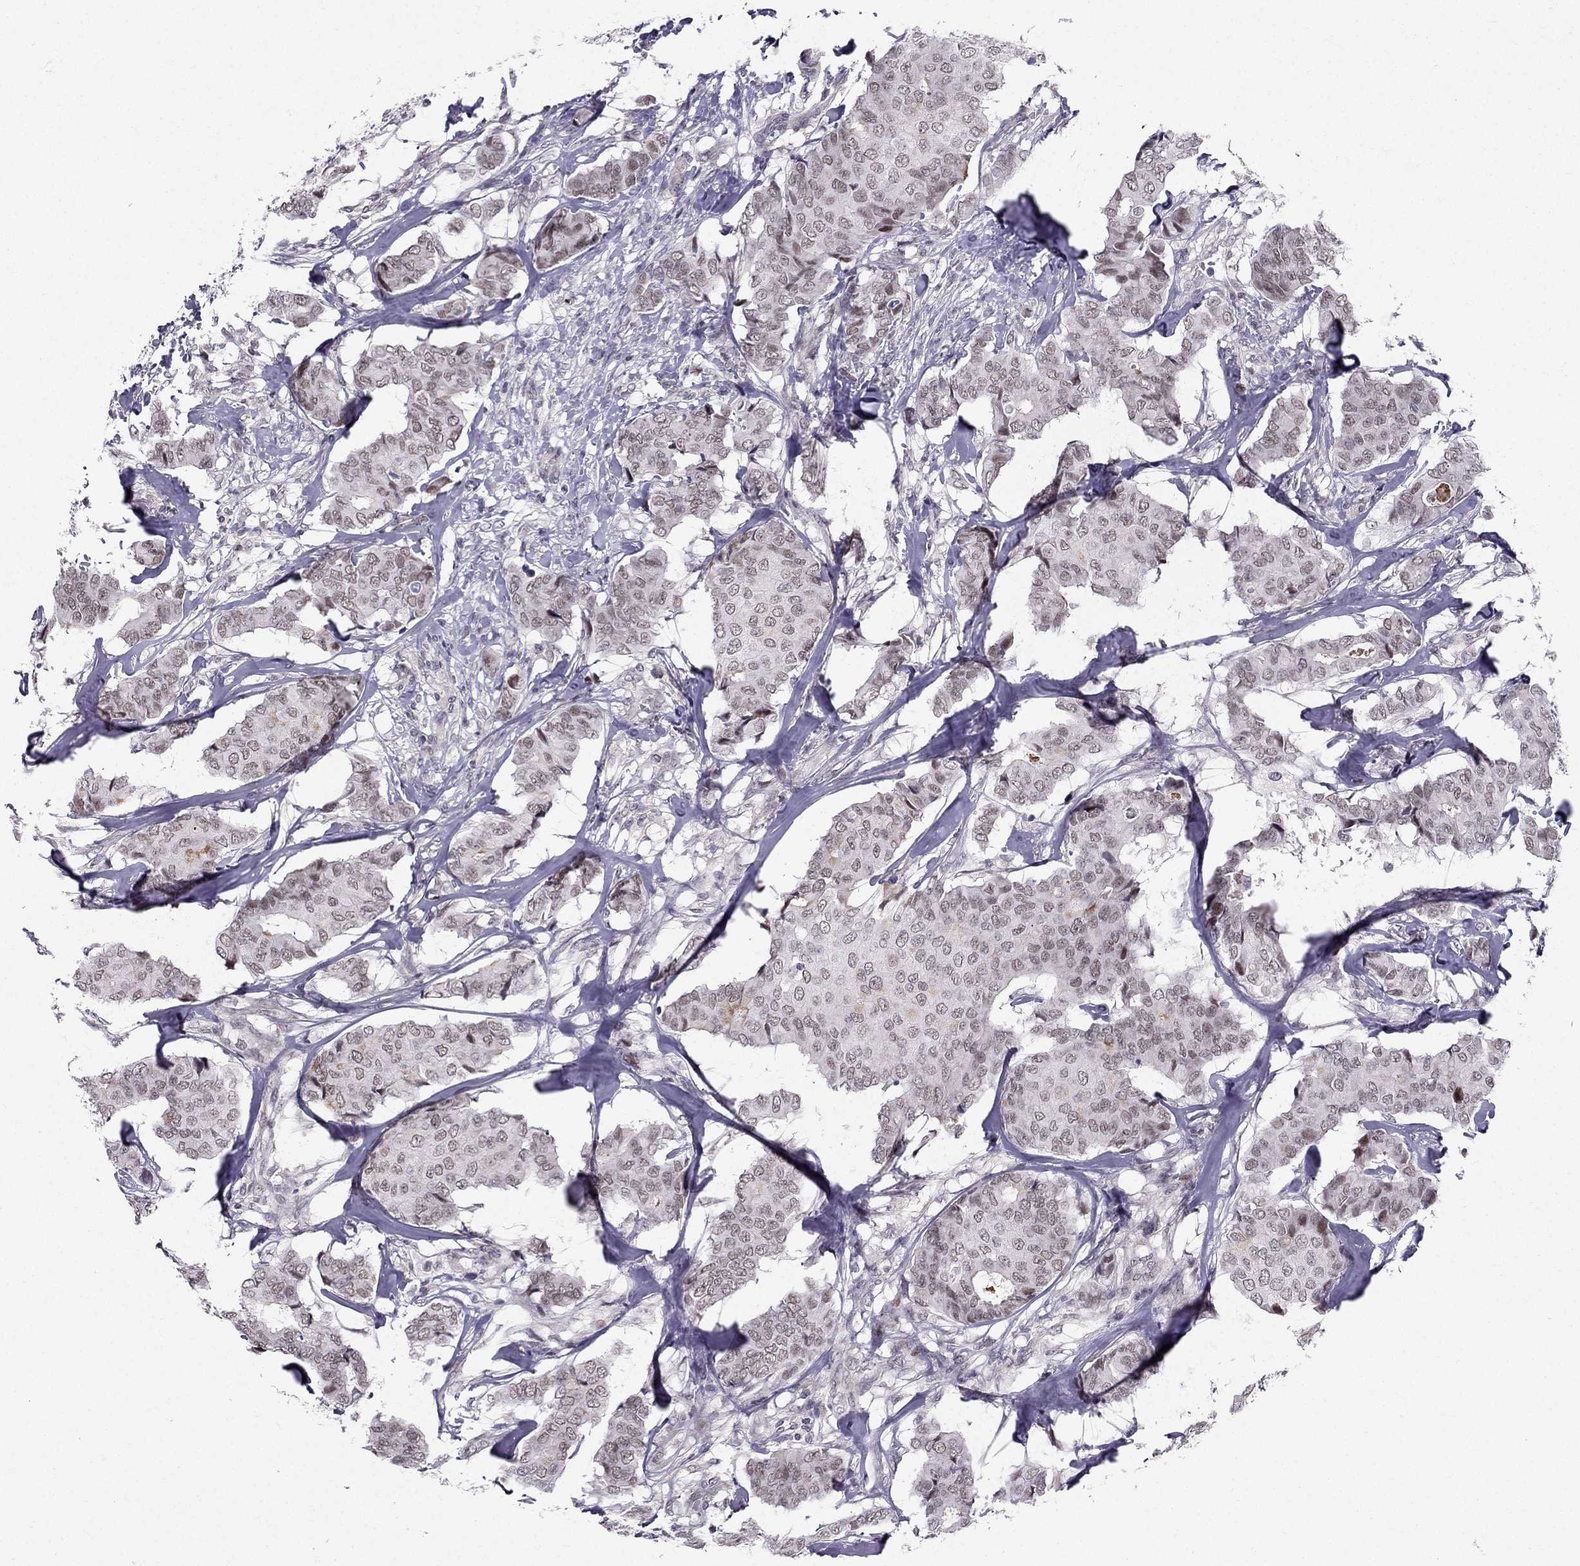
{"staining": {"intensity": "weak", "quantity": "25%-75%", "location": "nuclear"}, "tissue": "breast cancer", "cell_type": "Tumor cells", "image_type": "cancer", "snomed": [{"axis": "morphology", "description": "Duct carcinoma"}, {"axis": "topography", "description": "Breast"}], "caption": "This is an image of IHC staining of invasive ductal carcinoma (breast), which shows weak expression in the nuclear of tumor cells.", "gene": "RPRD2", "patient": {"sex": "female", "age": 75}}